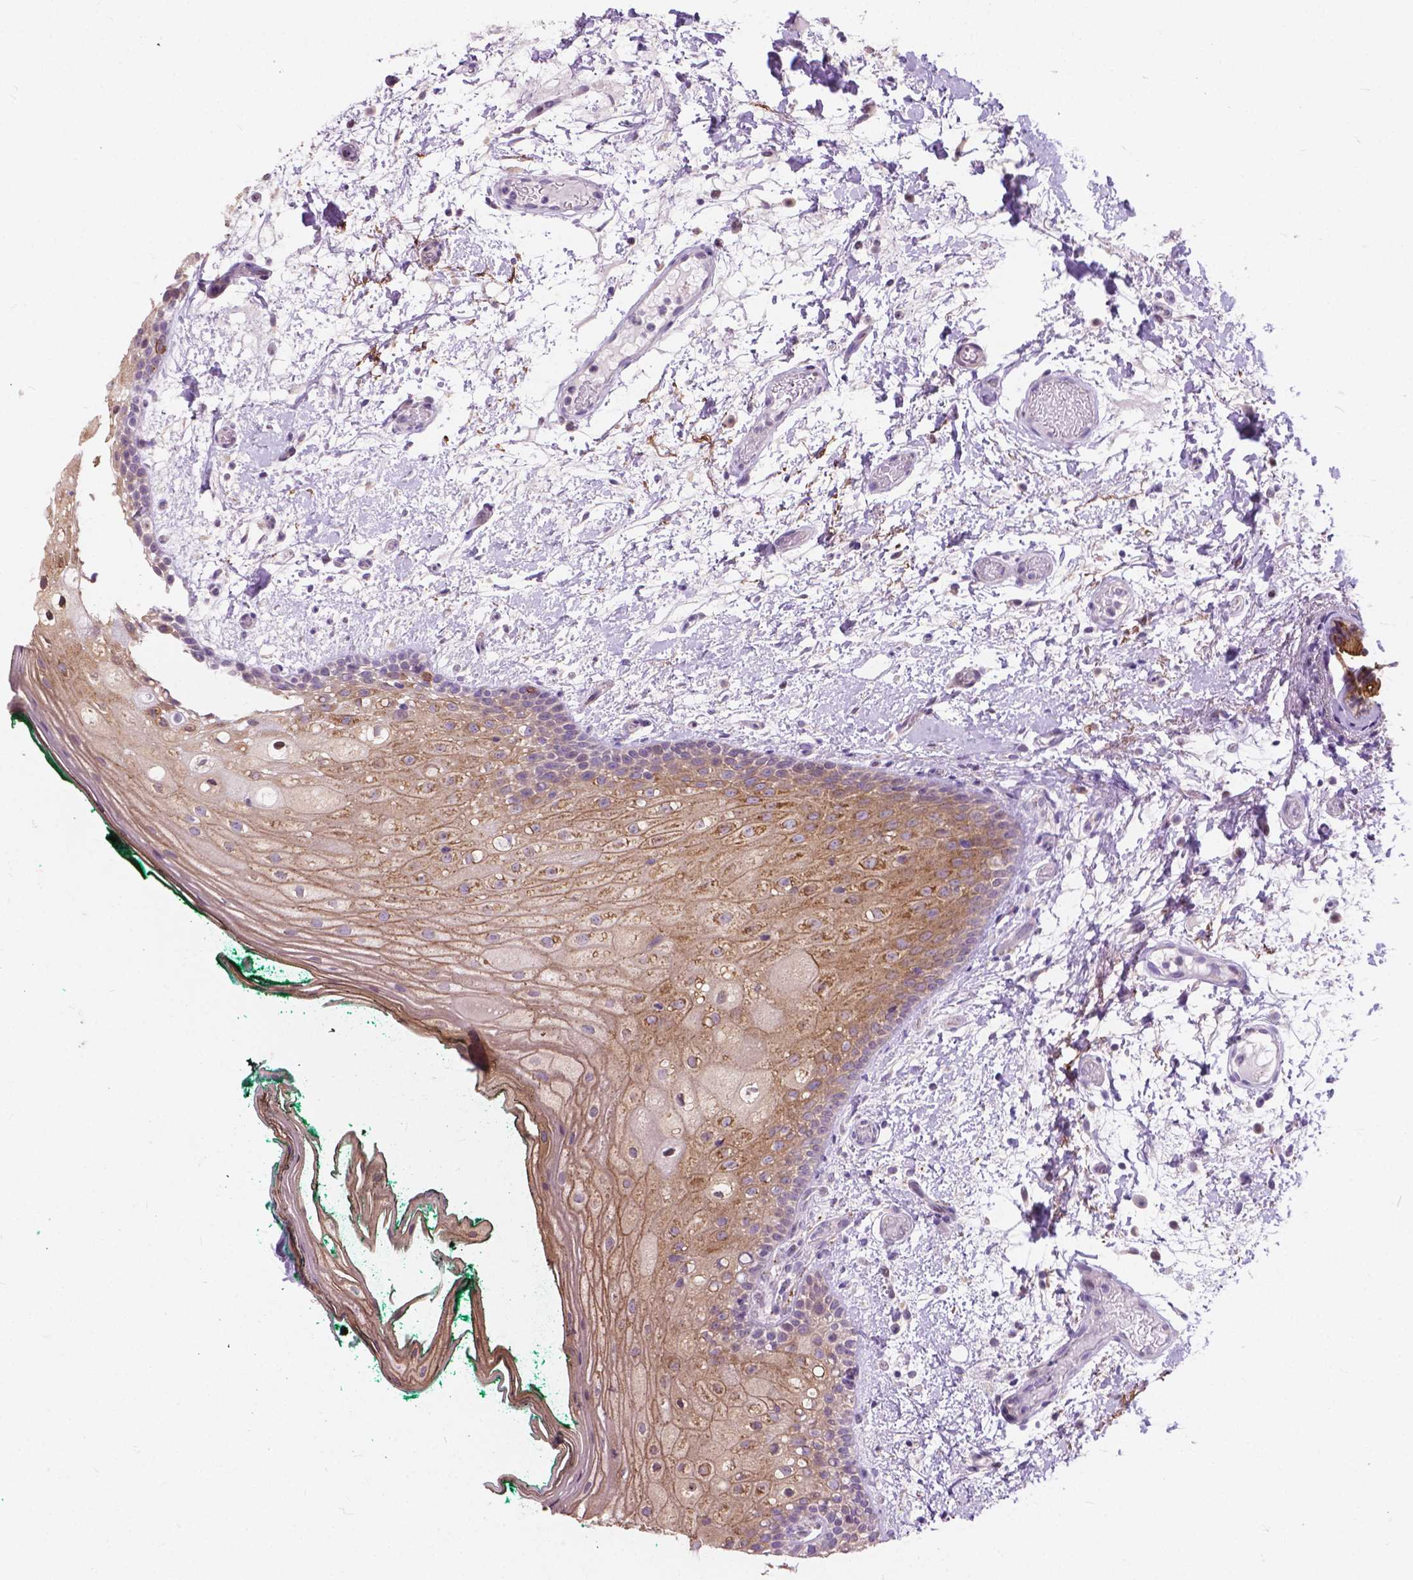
{"staining": {"intensity": "weak", "quantity": "25%-75%", "location": "cytoplasmic/membranous"}, "tissue": "oral mucosa", "cell_type": "Squamous epithelial cells", "image_type": "normal", "snomed": [{"axis": "morphology", "description": "Normal tissue, NOS"}, {"axis": "topography", "description": "Oral tissue"}], "caption": "High-magnification brightfield microscopy of normal oral mucosa stained with DAB (brown) and counterstained with hematoxylin (blue). squamous epithelial cells exhibit weak cytoplasmic/membranous expression is appreciated in about25%-75% of cells. Immunohistochemistry stains the protein in brown and the nuclei are stained blue.", "gene": "MYH14", "patient": {"sex": "female", "age": 83}}